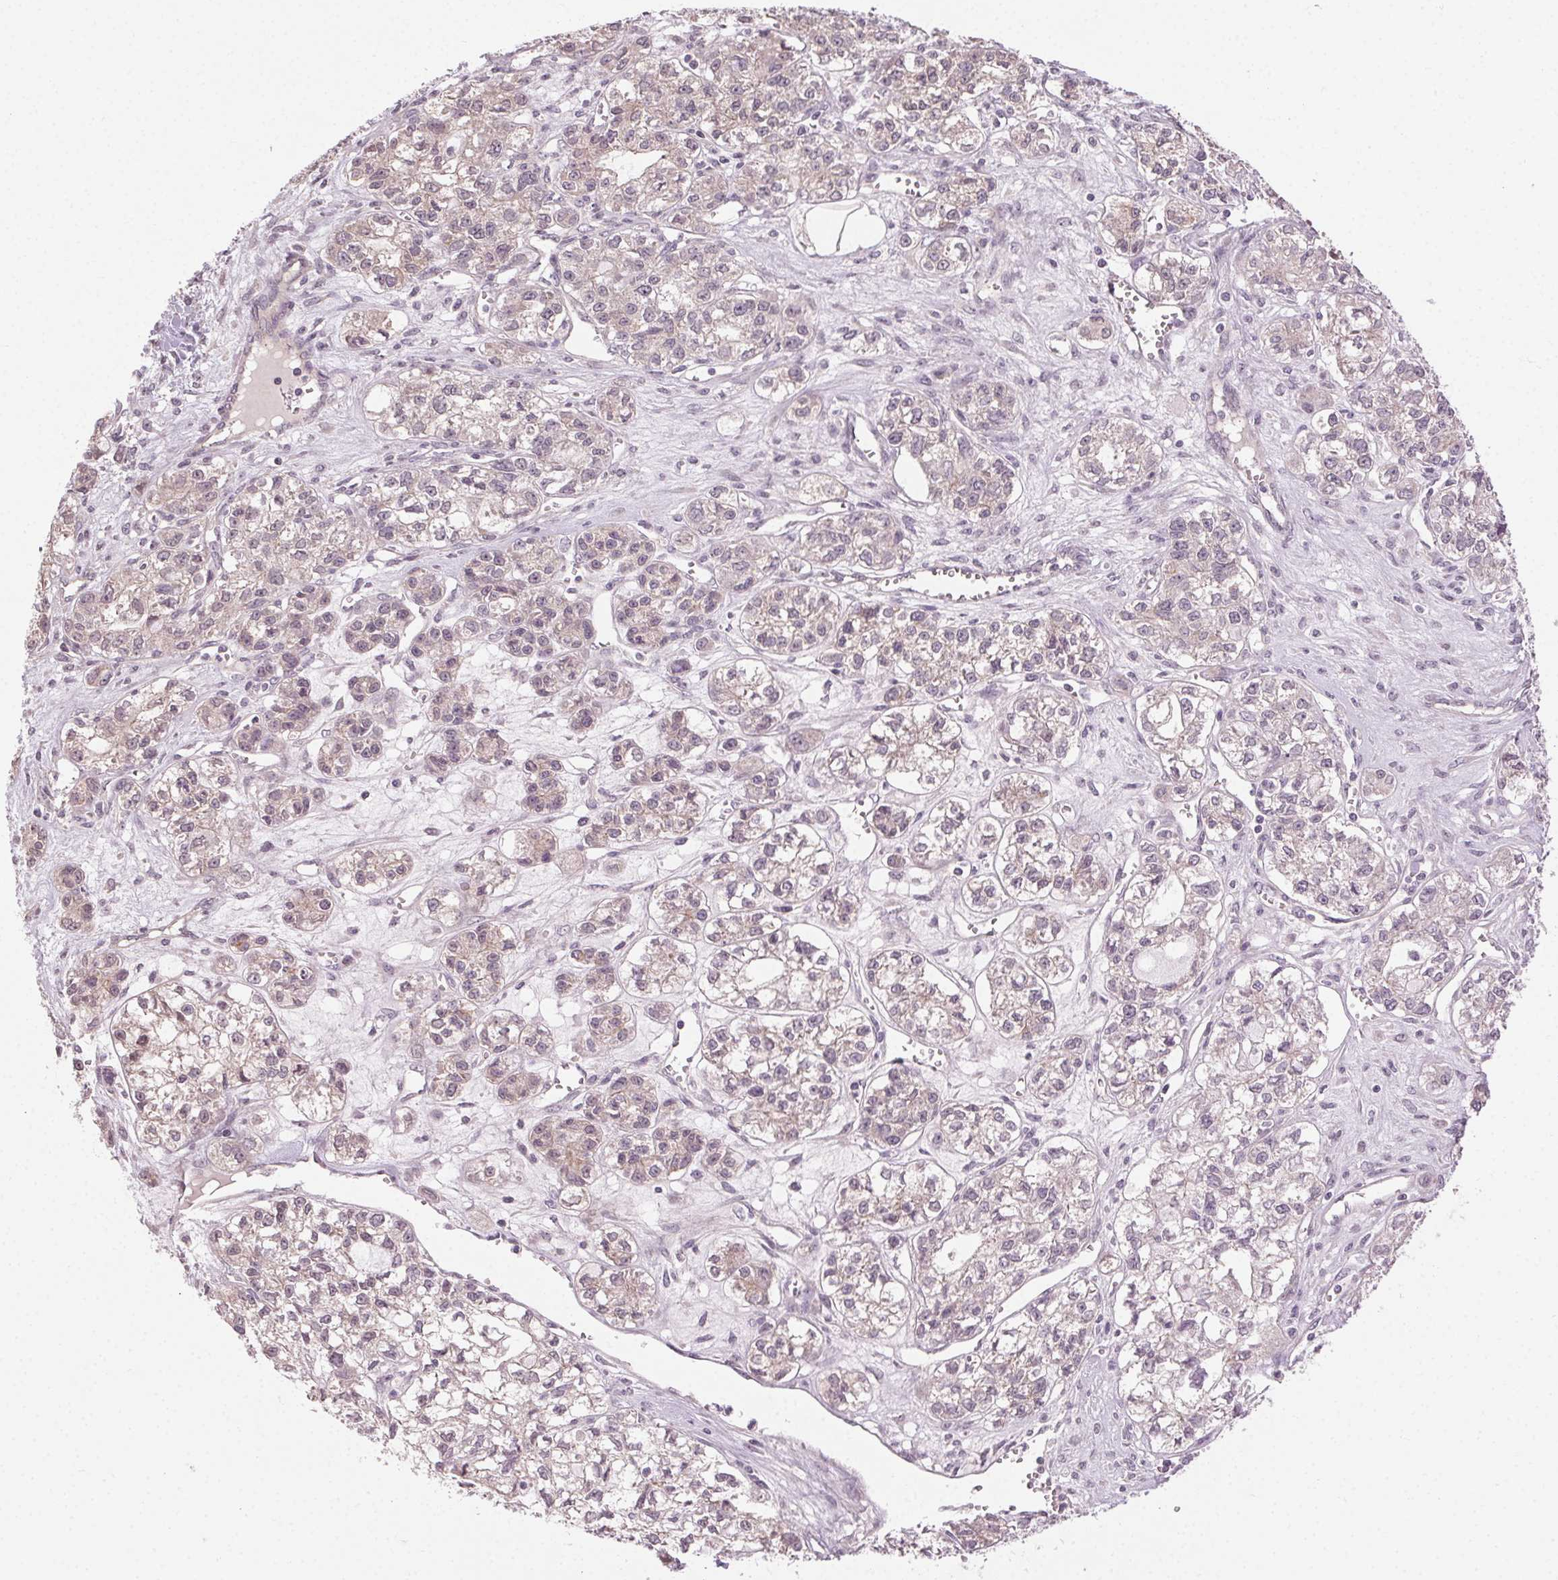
{"staining": {"intensity": "negative", "quantity": "none", "location": "none"}, "tissue": "ovarian cancer", "cell_type": "Tumor cells", "image_type": "cancer", "snomed": [{"axis": "morphology", "description": "Carcinoma, endometroid"}, {"axis": "topography", "description": "Ovary"}], "caption": "IHC image of ovarian endometroid carcinoma stained for a protein (brown), which demonstrates no positivity in tumor cells. (DAB IHC, high magnification).", "gene": "ATP1B3", "patient": {"sex": "female", "age": 64}}